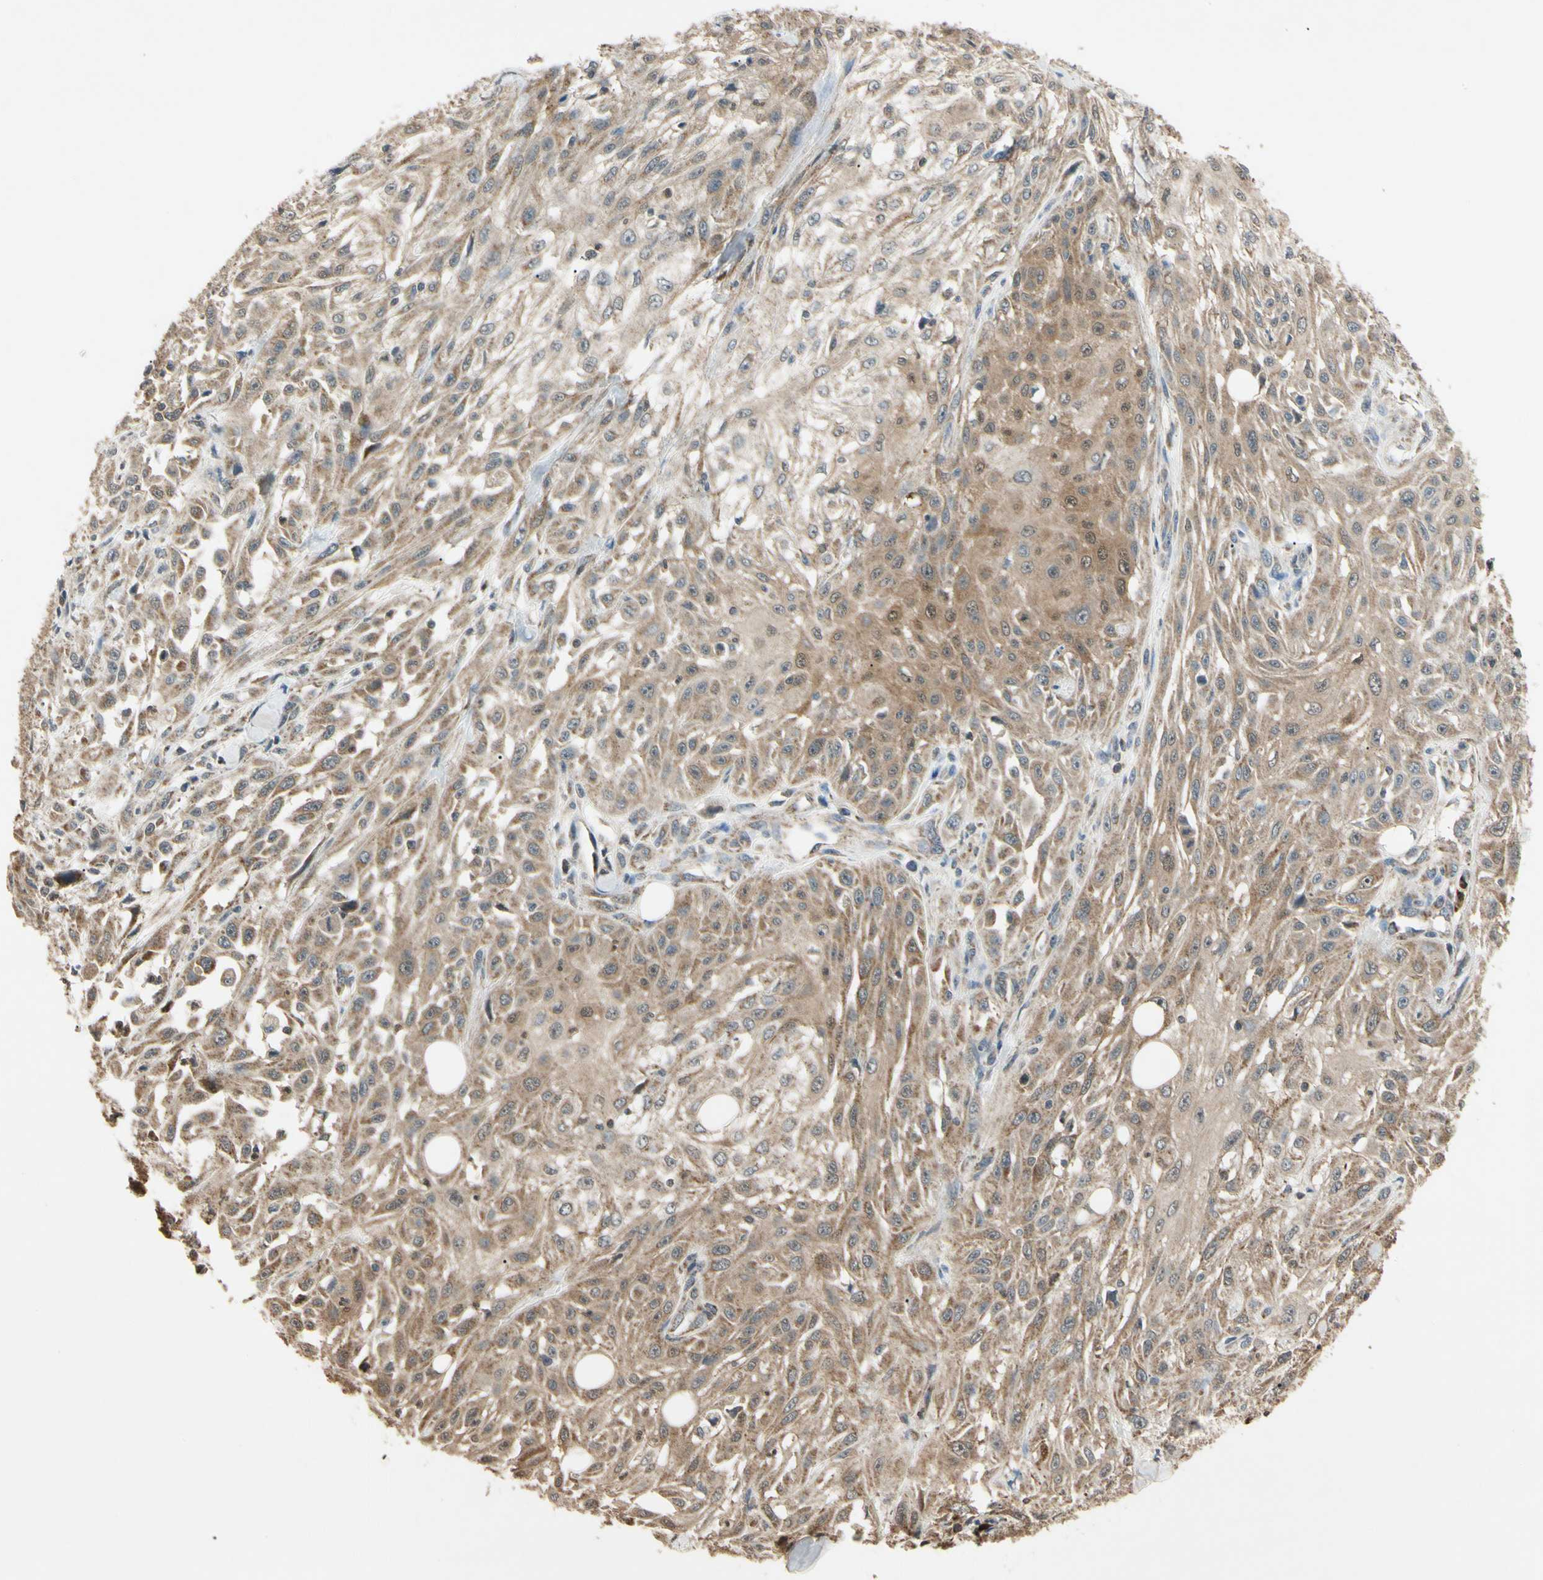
{"staining": {"intensity": "weak", "quantity": ">75%", "location": "cytoplasmic/membranous"}, "tissue": "skin cancer", "cell_type": "Tumor cells", "image_type": "cancer", "snomed": [{"axis": "morphology", "description": "Squamous cell carcinoma, NOS"}, {"axis": "topography", "description": "Skin"}], "caption": "Squamous cell carcinoma (skin) stained with DAB (3,3'-diaminobenzidine) immunohistochemistry (IHC) displays low levels of weak cytoplasmic/membranous staining in about >75% of tumor cells.", "gene": "PRDX5", "patient": {"sex": "male", "age": 75}}